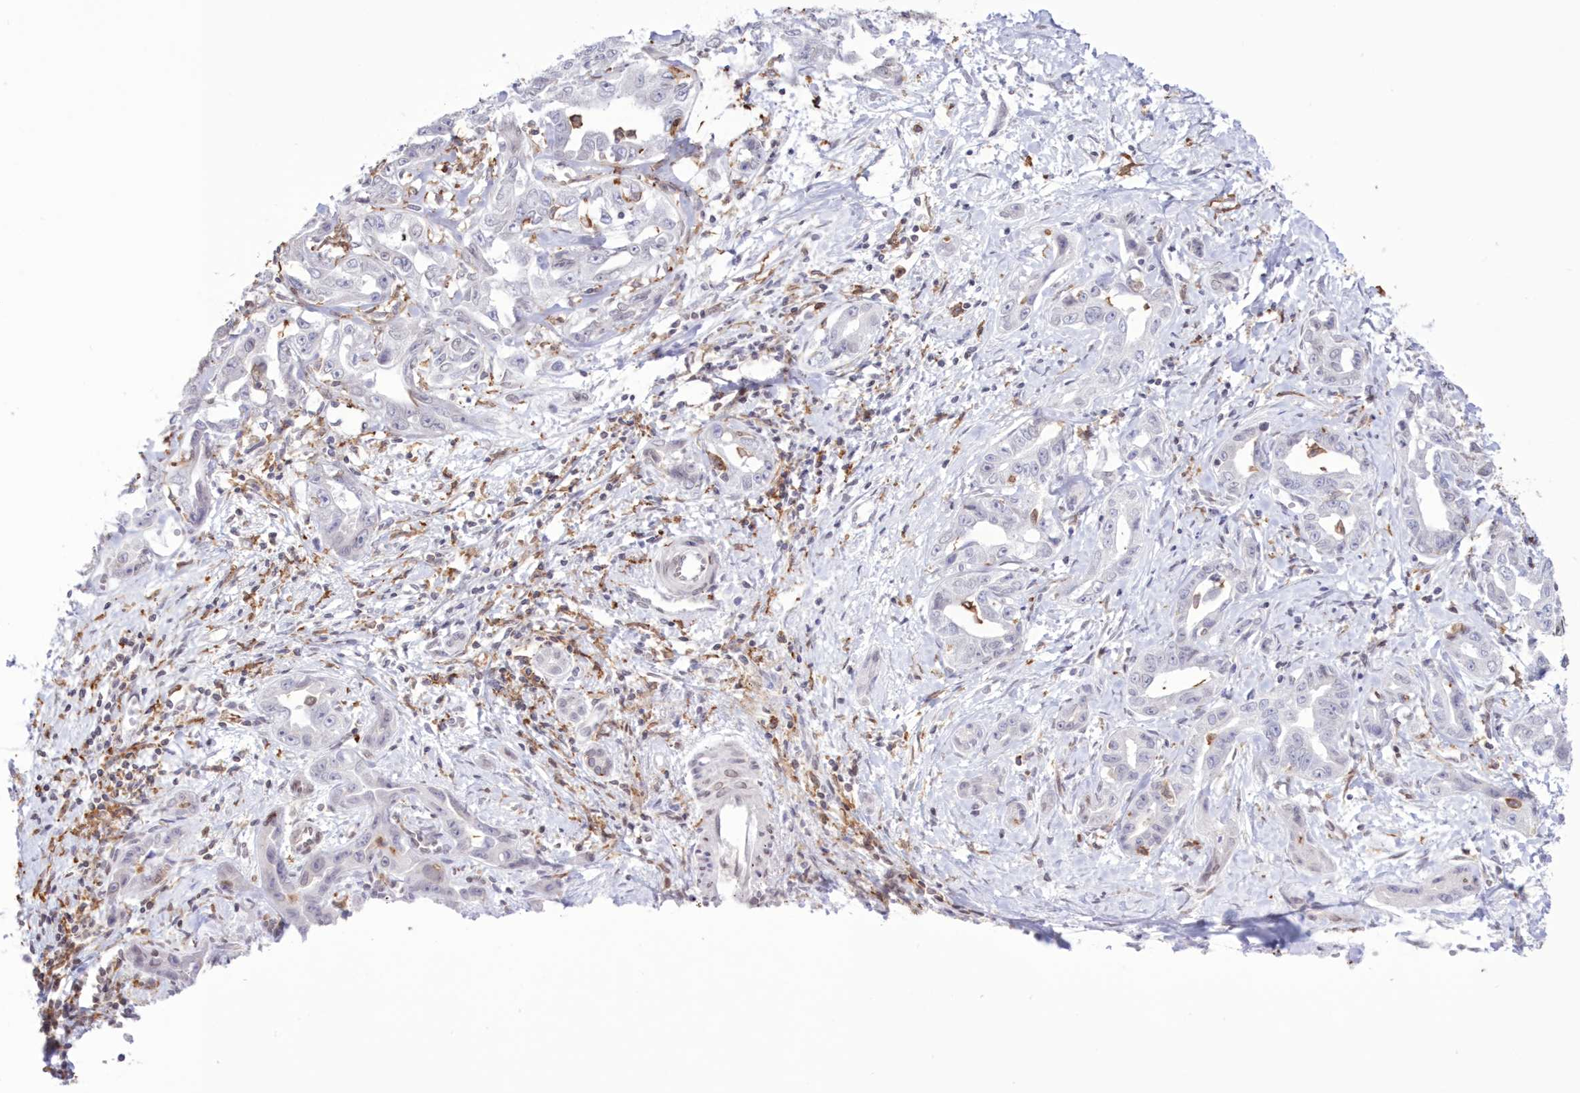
{"staining": {"intensity": "negative", "quantity": "none", "location": "none"}, "tissue": "liver cancer", "cell_type": "Tumor cells", "image_type": "cancer", "snomed": [{"axis": "morphology", "description": "Cholangiocarcinoma"}, {"axis": "topography", "description": "Liver"}], "caption": "Liver cancer was stained to show a protein in brown. There is no significant positivity in tumor cells. (Immunohistochemistry, brightfield microscopy, high magnification).", "gene": "C11orf1", "patient": {"sex": "male", "age": 59}}